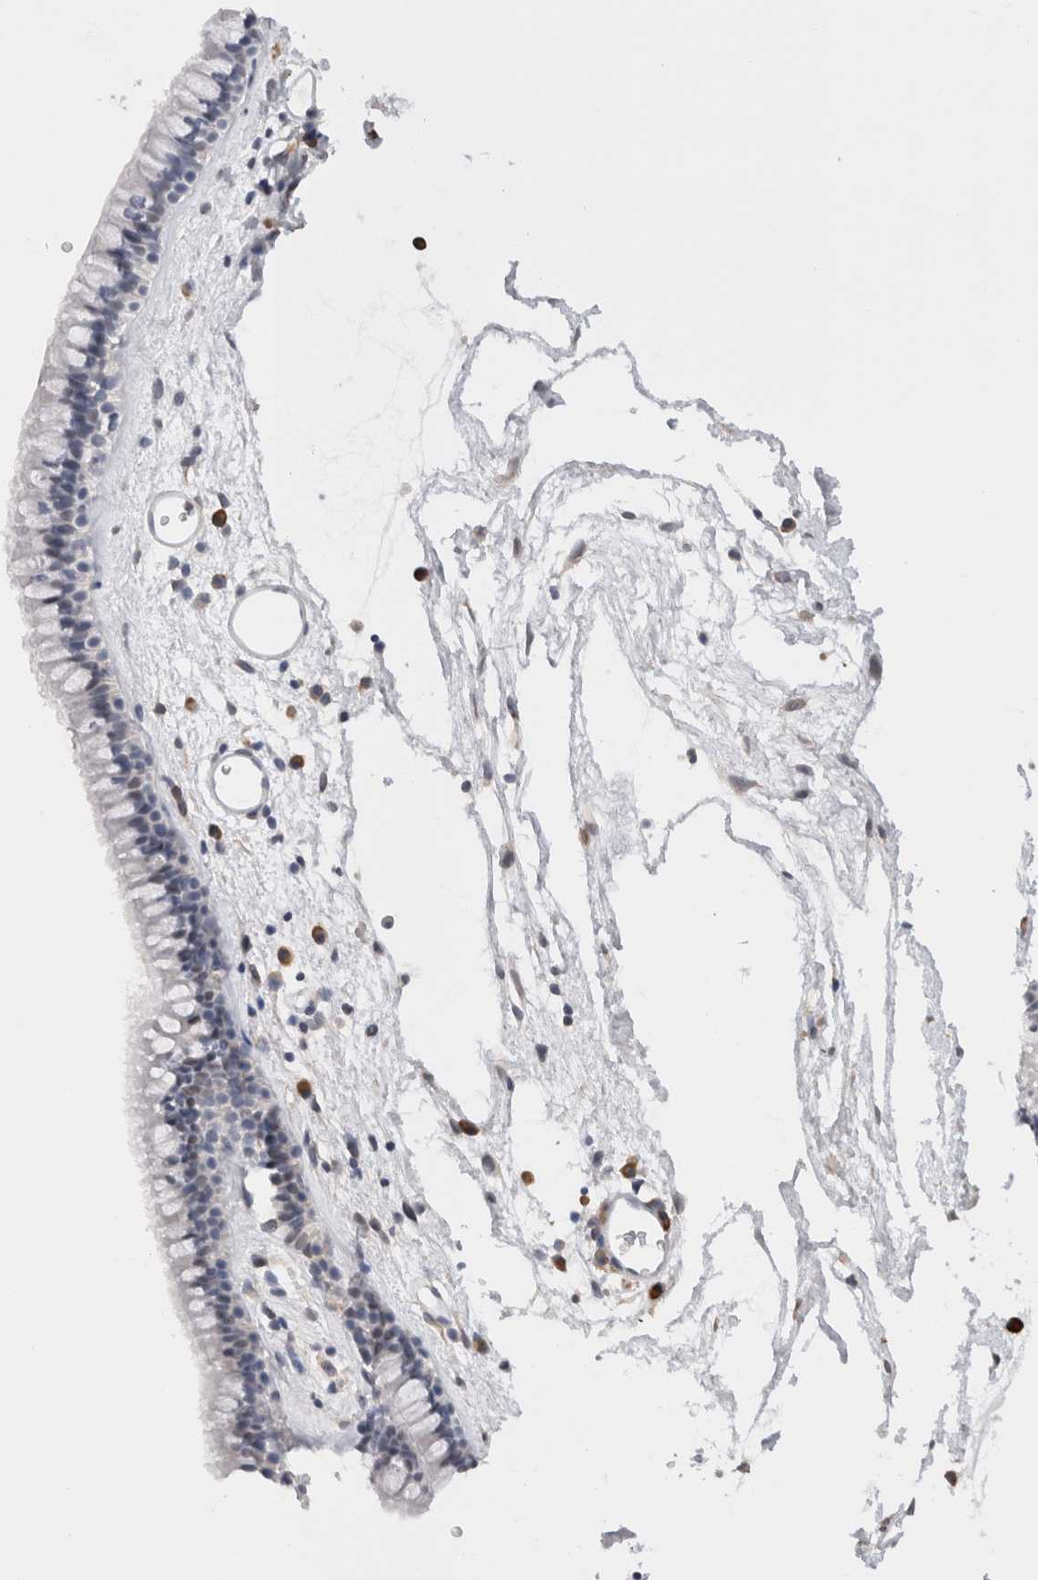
{"staining": {"intensity": "negative", "quantity": "none", "location": "none"}, "tissue": "nasopharynx", "cell_type": "Respiratory epithelial cells", "image_type": "normal", "snomed": [{"axis": "morphology", "description": "Normal tissue, NOS"}, {"axis": "morphology", "description": "Inflammation, NOS"}, {"axis": "topography", "description": "Nasopharynx"}], "caption": "This is an IHC micrograph of unremarkable nasopharynx. There is no positivity in respiratory epithelial cells.", "gene": "VCPIP1", "patient": {"sex": "male", "age": 48}}